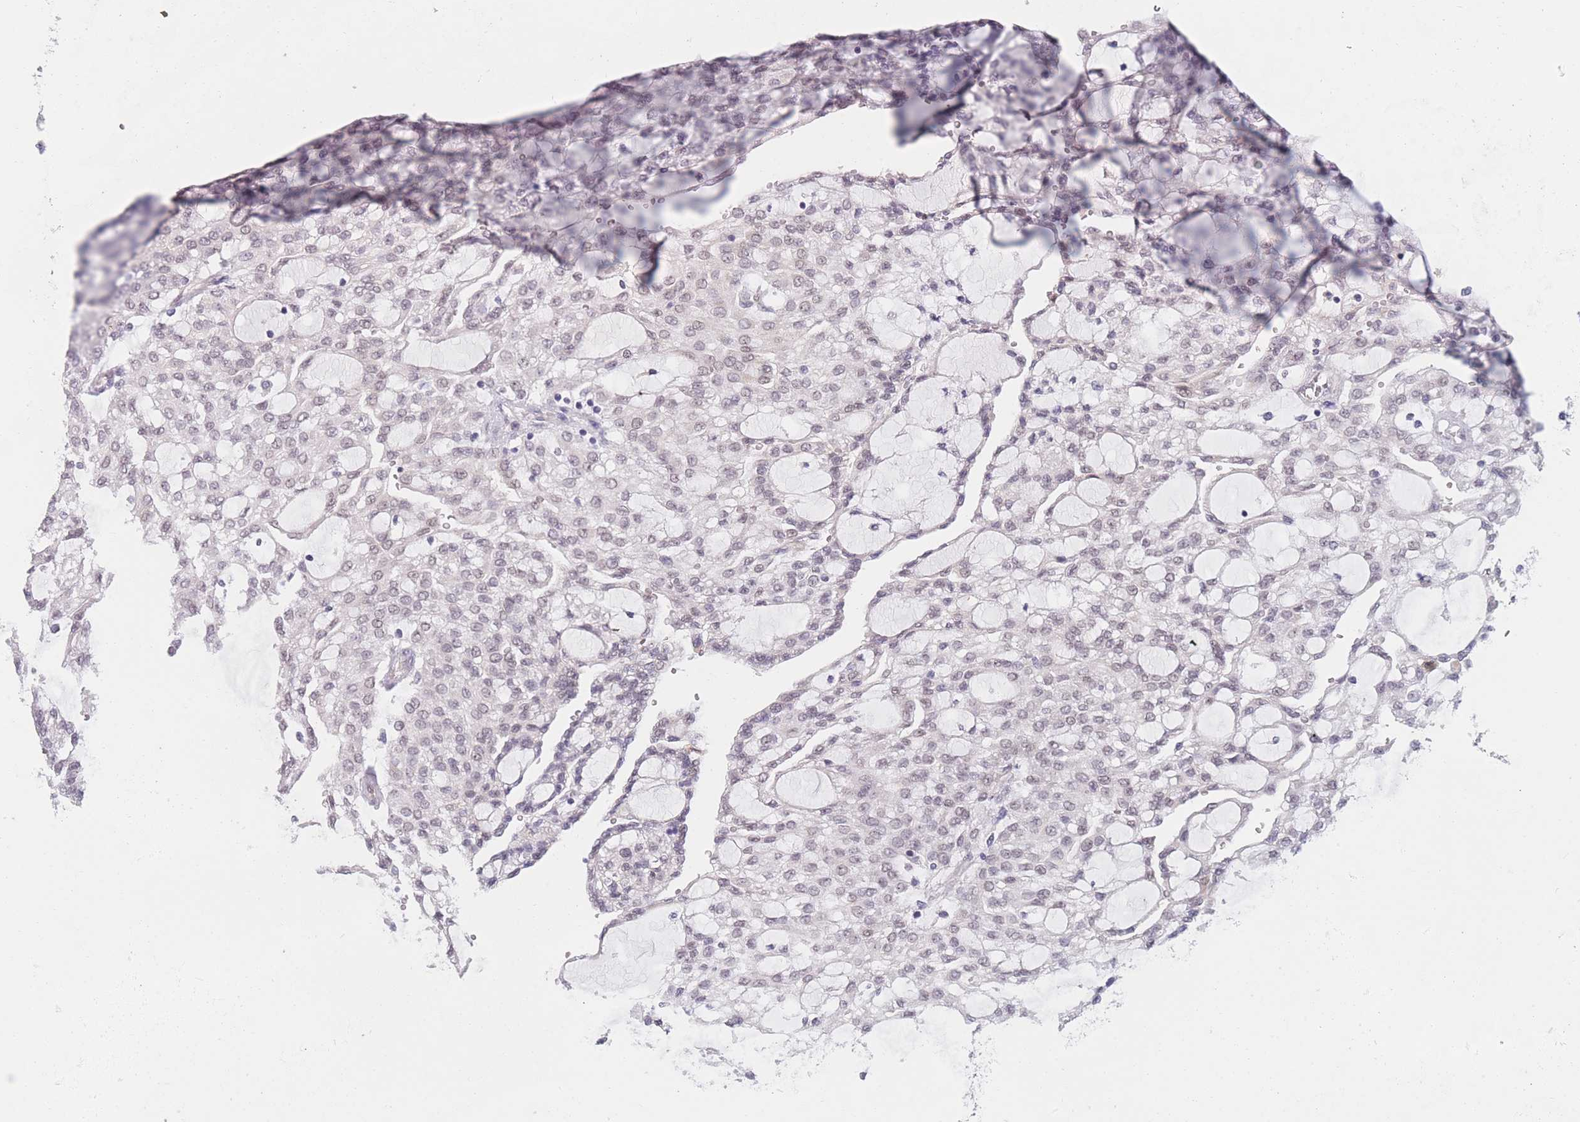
{"staining": {"intensity": "weak", "quantity": "25%-75%", "location": "nuclear"}, "tissue": "renal cancer", "cell_type": "Tumor cells", "image_type": "cancer", "snomed": [{"axis": "morphology", "description": "Adenocarcinoma, NOS"}, {"axis": "topography", "description": "Kidney"}], "caption": "There is low levels of weak nuclear positivity in tumor cells of renal cancer (adenocarcinoma), as demonstrated by immunohistochemical staining (brown color).", "gene": "COL27A1", "patient": {"sex": "male", "age": 63}}